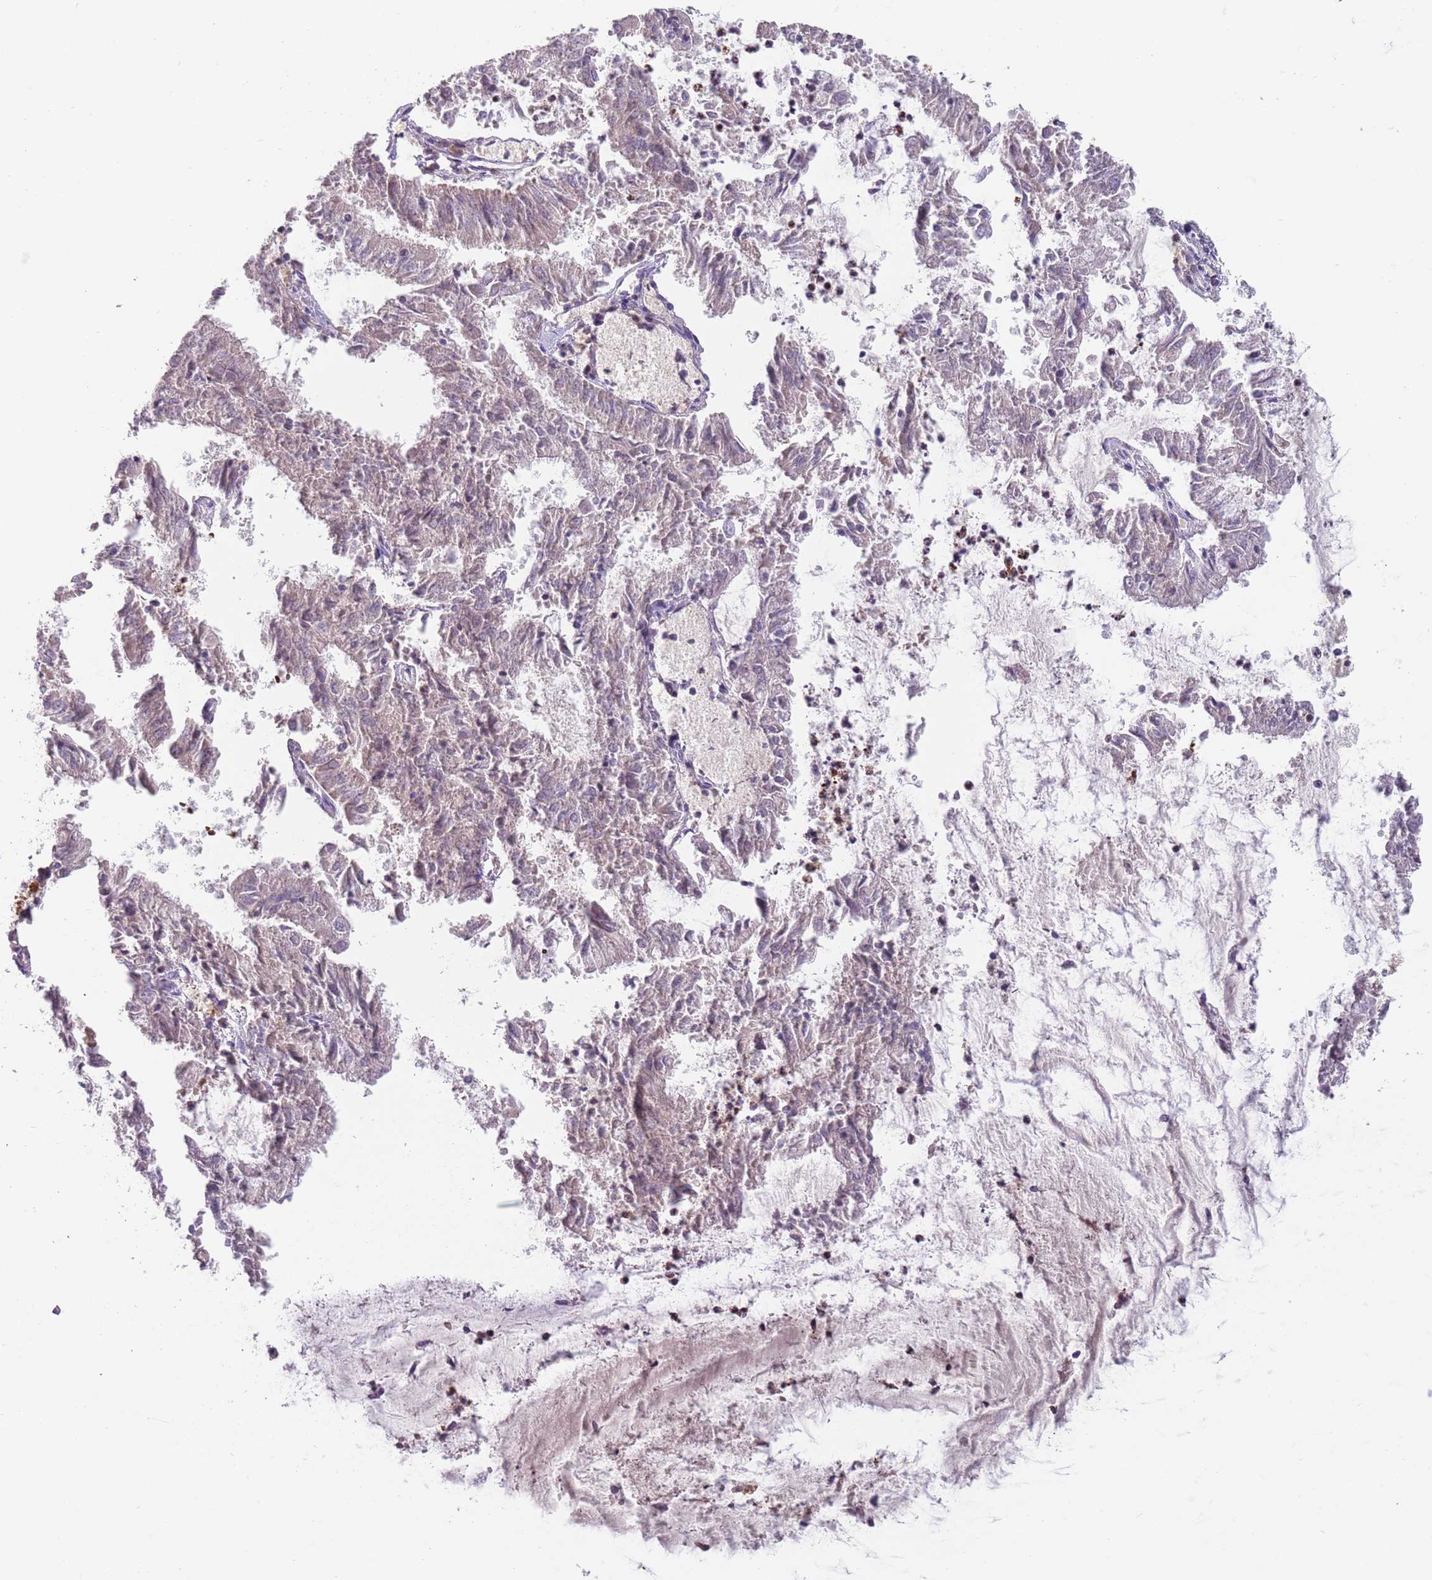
{"staining": {"intensity": "negative", "quantity": "none", "location": "none"}, "tissue": "endometrial cancer", "cell_type": "Tumor cells", "image_type": "cancer", "snomed": [{"axis": "morphology", "description": "Adenocarcinoma, NOS"}, {"axis": "topography", "description": "Endometrium"}], "caption": "Immunohistochemistry of human endometrial cancer reveals no expression in tumor cells.", "gene": "TMEM251", "patient": {"sex": "female", "age": 57}}